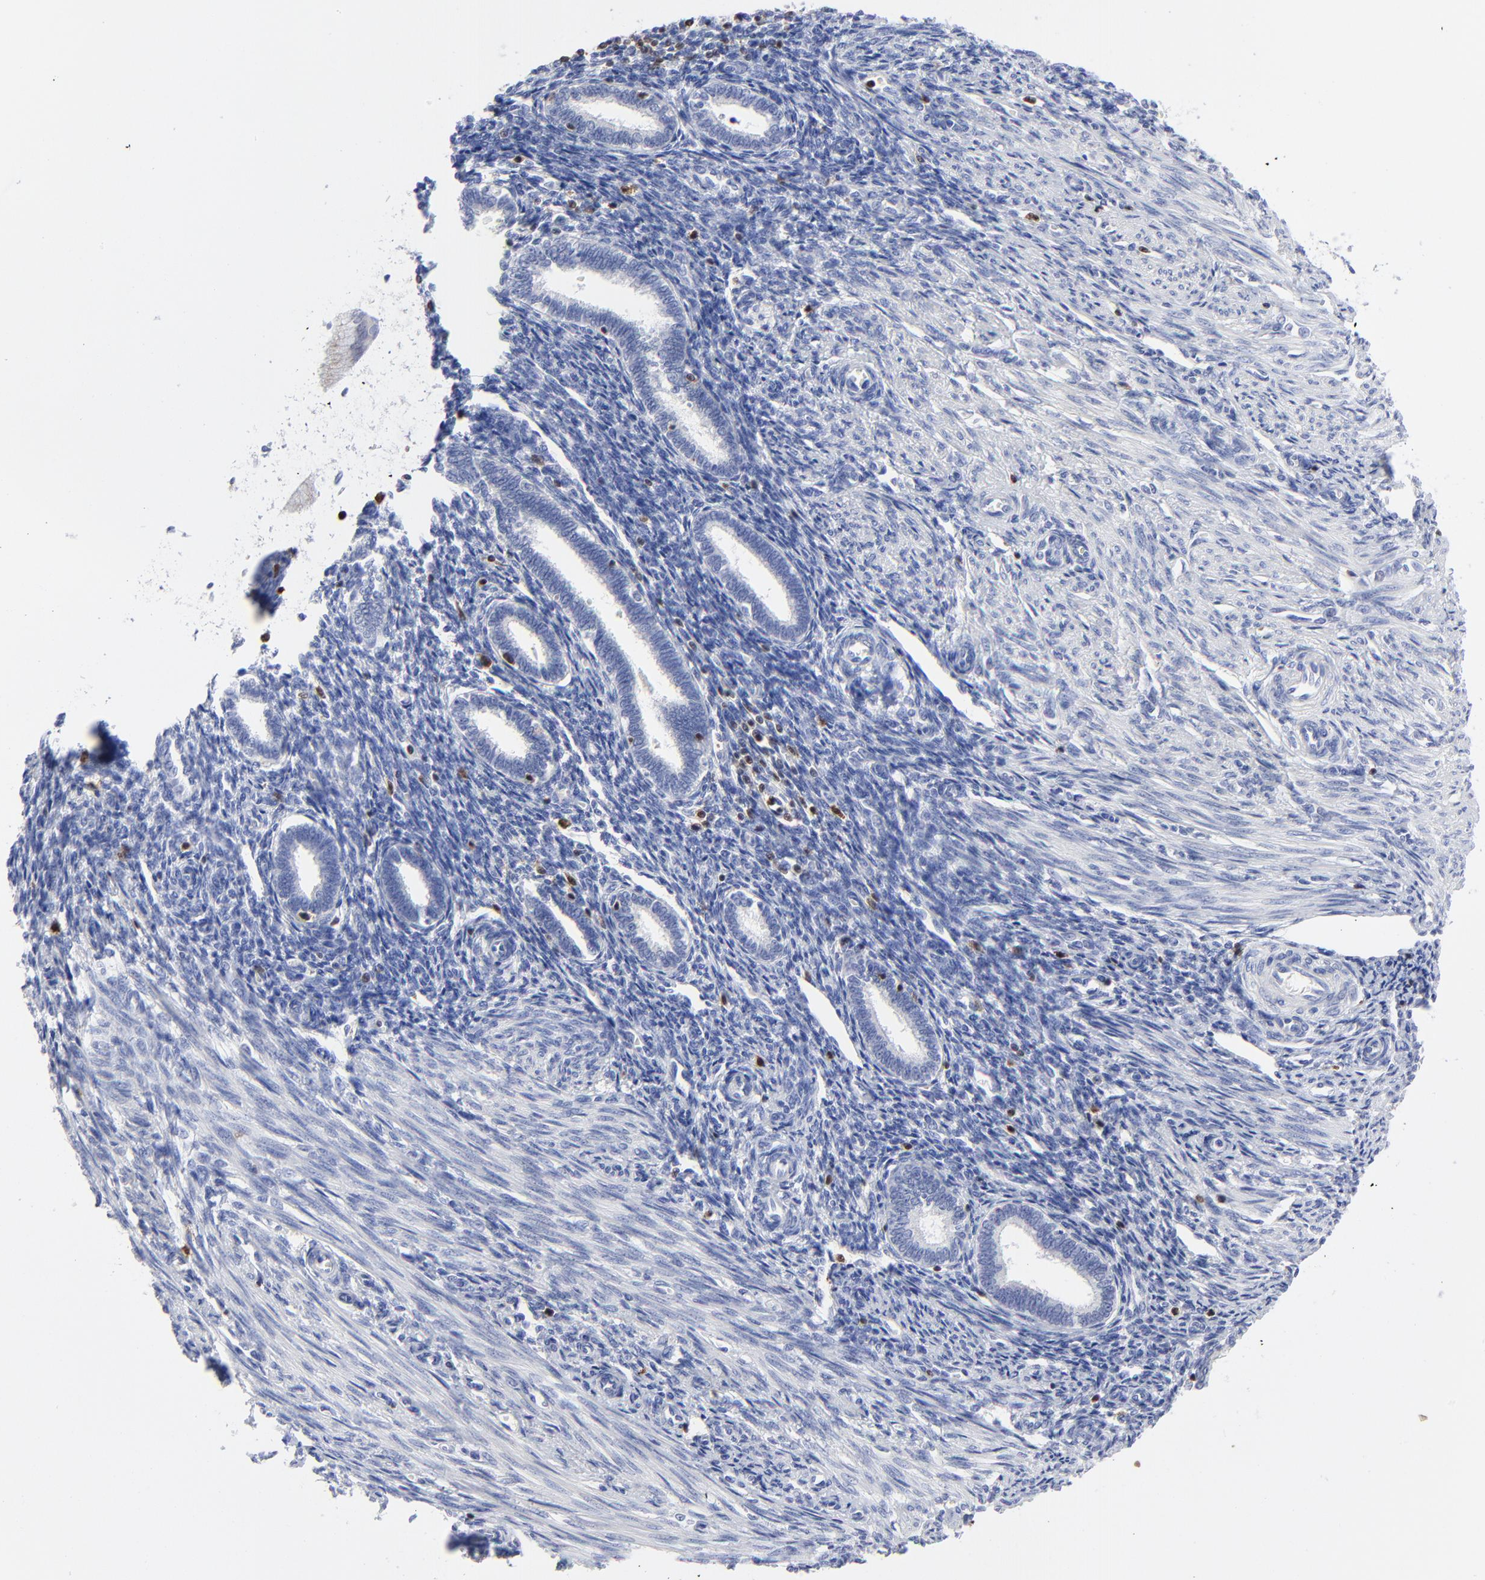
{"staining": {"intensity": "negative", "quantity": "none", "location": "none"}, "tissue": "endometrium", "cell_type": "Cells in endometrial stroma", "image_type": "normal", "snomed": [{"axis": "morphology", "description": "Normal tissue, NOS"}, {"axis": "topography", "description": "Endometrium"}], "caption": "Immunohistochemistry (IHC) micrograph of benign human endometrium stained for a protein (brown), which exhibits no expression in cells in endometrial stroma.", "gene": "ZAP70", "patient": {"sex": "female", "age": 27}}